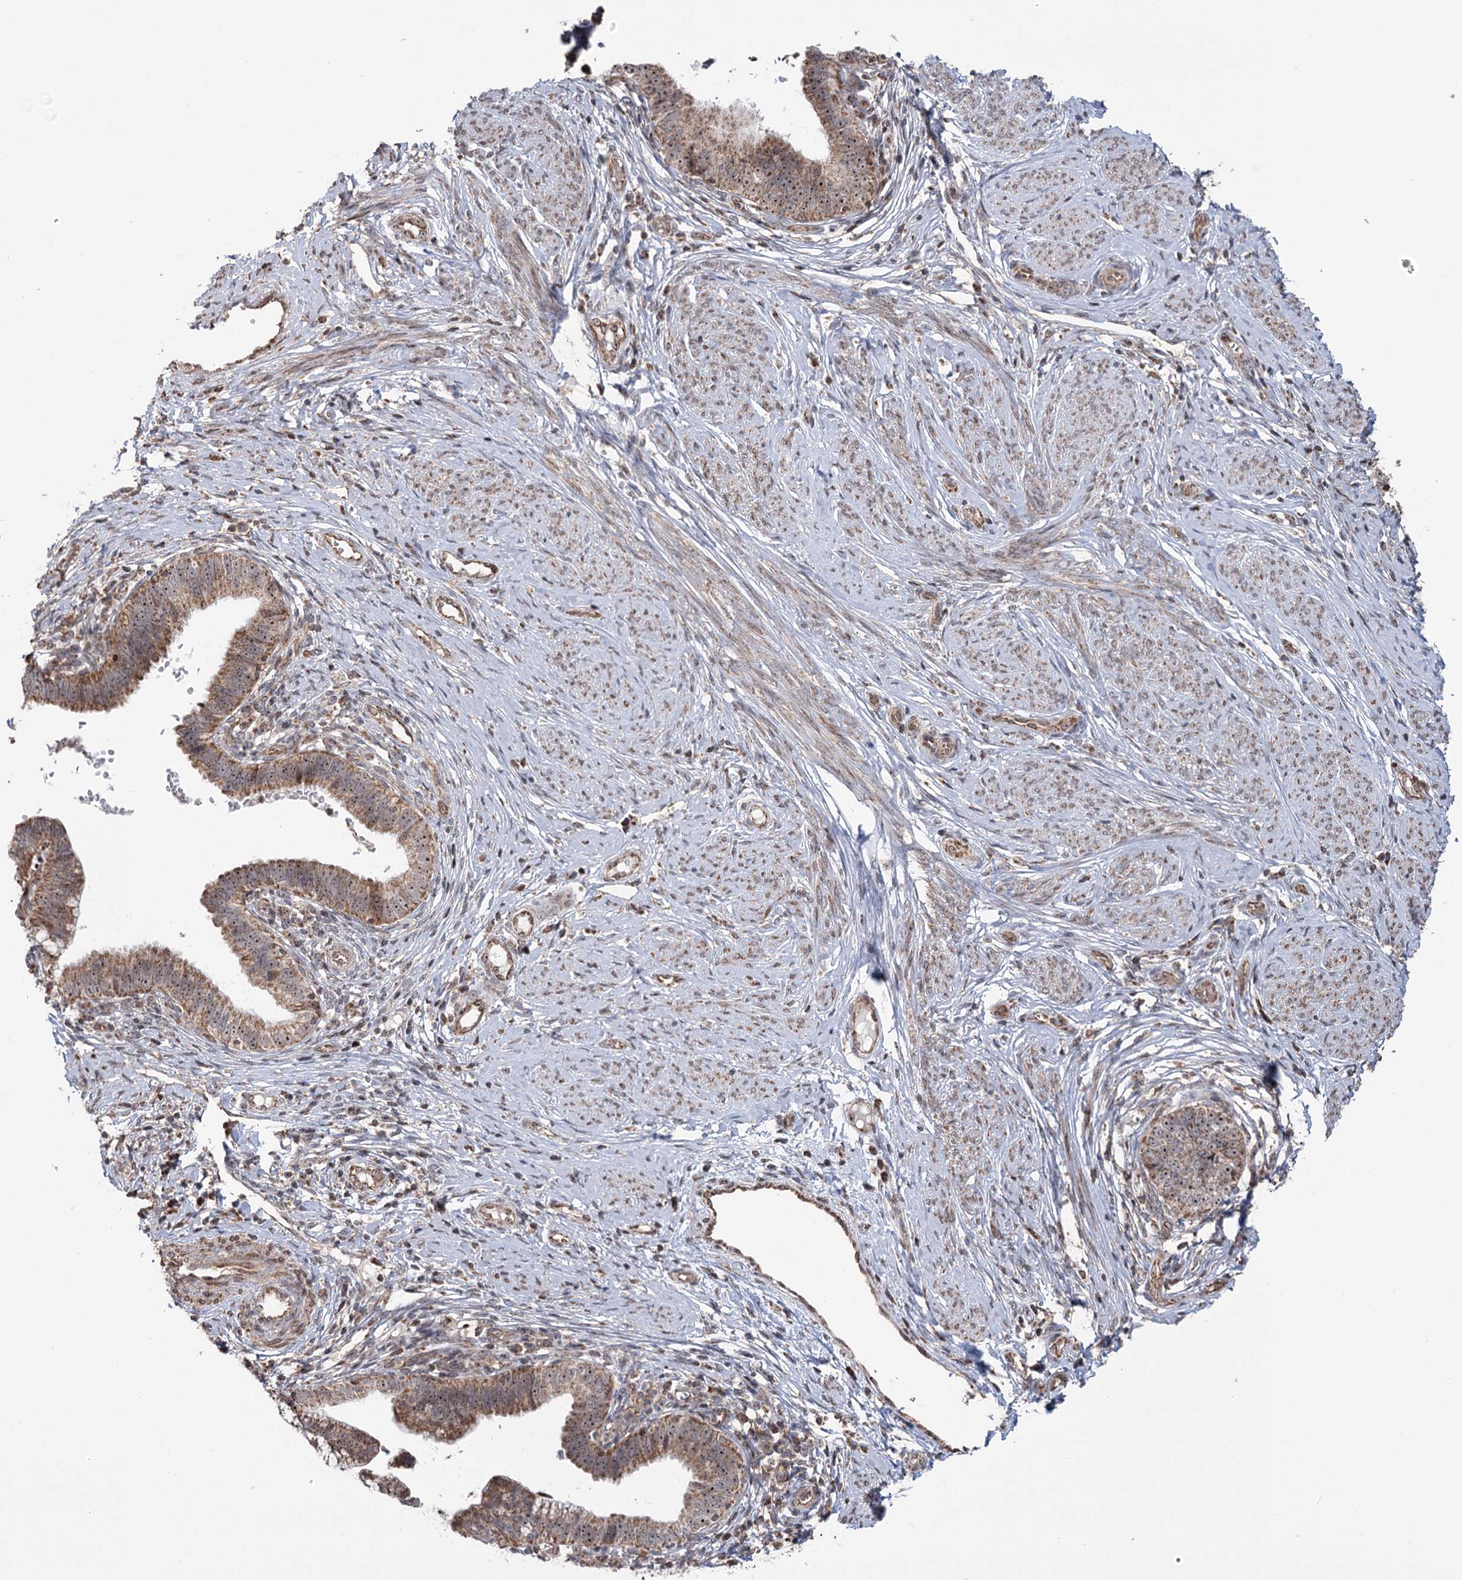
{"staining": {"intensity": "moderate", "quantity": ">75%", "location": "cytoplasmic/membranous,nuclear"}, "tissue": "cervical cancer", "cell_type": "Tumor cells", "image_type": "cancer", "snomed": [{"axis": "morphology", "description": "Adenocarcinoma, NOS"}, {"axis": "topography", "description": "Cervix"}], "caption": "A high-resolution photomicrograph shows immunohistochemistry (IHC) staining of cervical adenocarcinoma, which reveals moderate cytoplasmic/membranous and nuclear expression in about >75% of tumor cells. The staining was performed using DAB (3,3'-diaminobenzidine) to visualize the protein expression in brown, while the nuclei were stained in blue with hematoxylin (Magnification: 20x).", "gene": "STEEP1", "patient": {"sex": "female", "age": 36}}